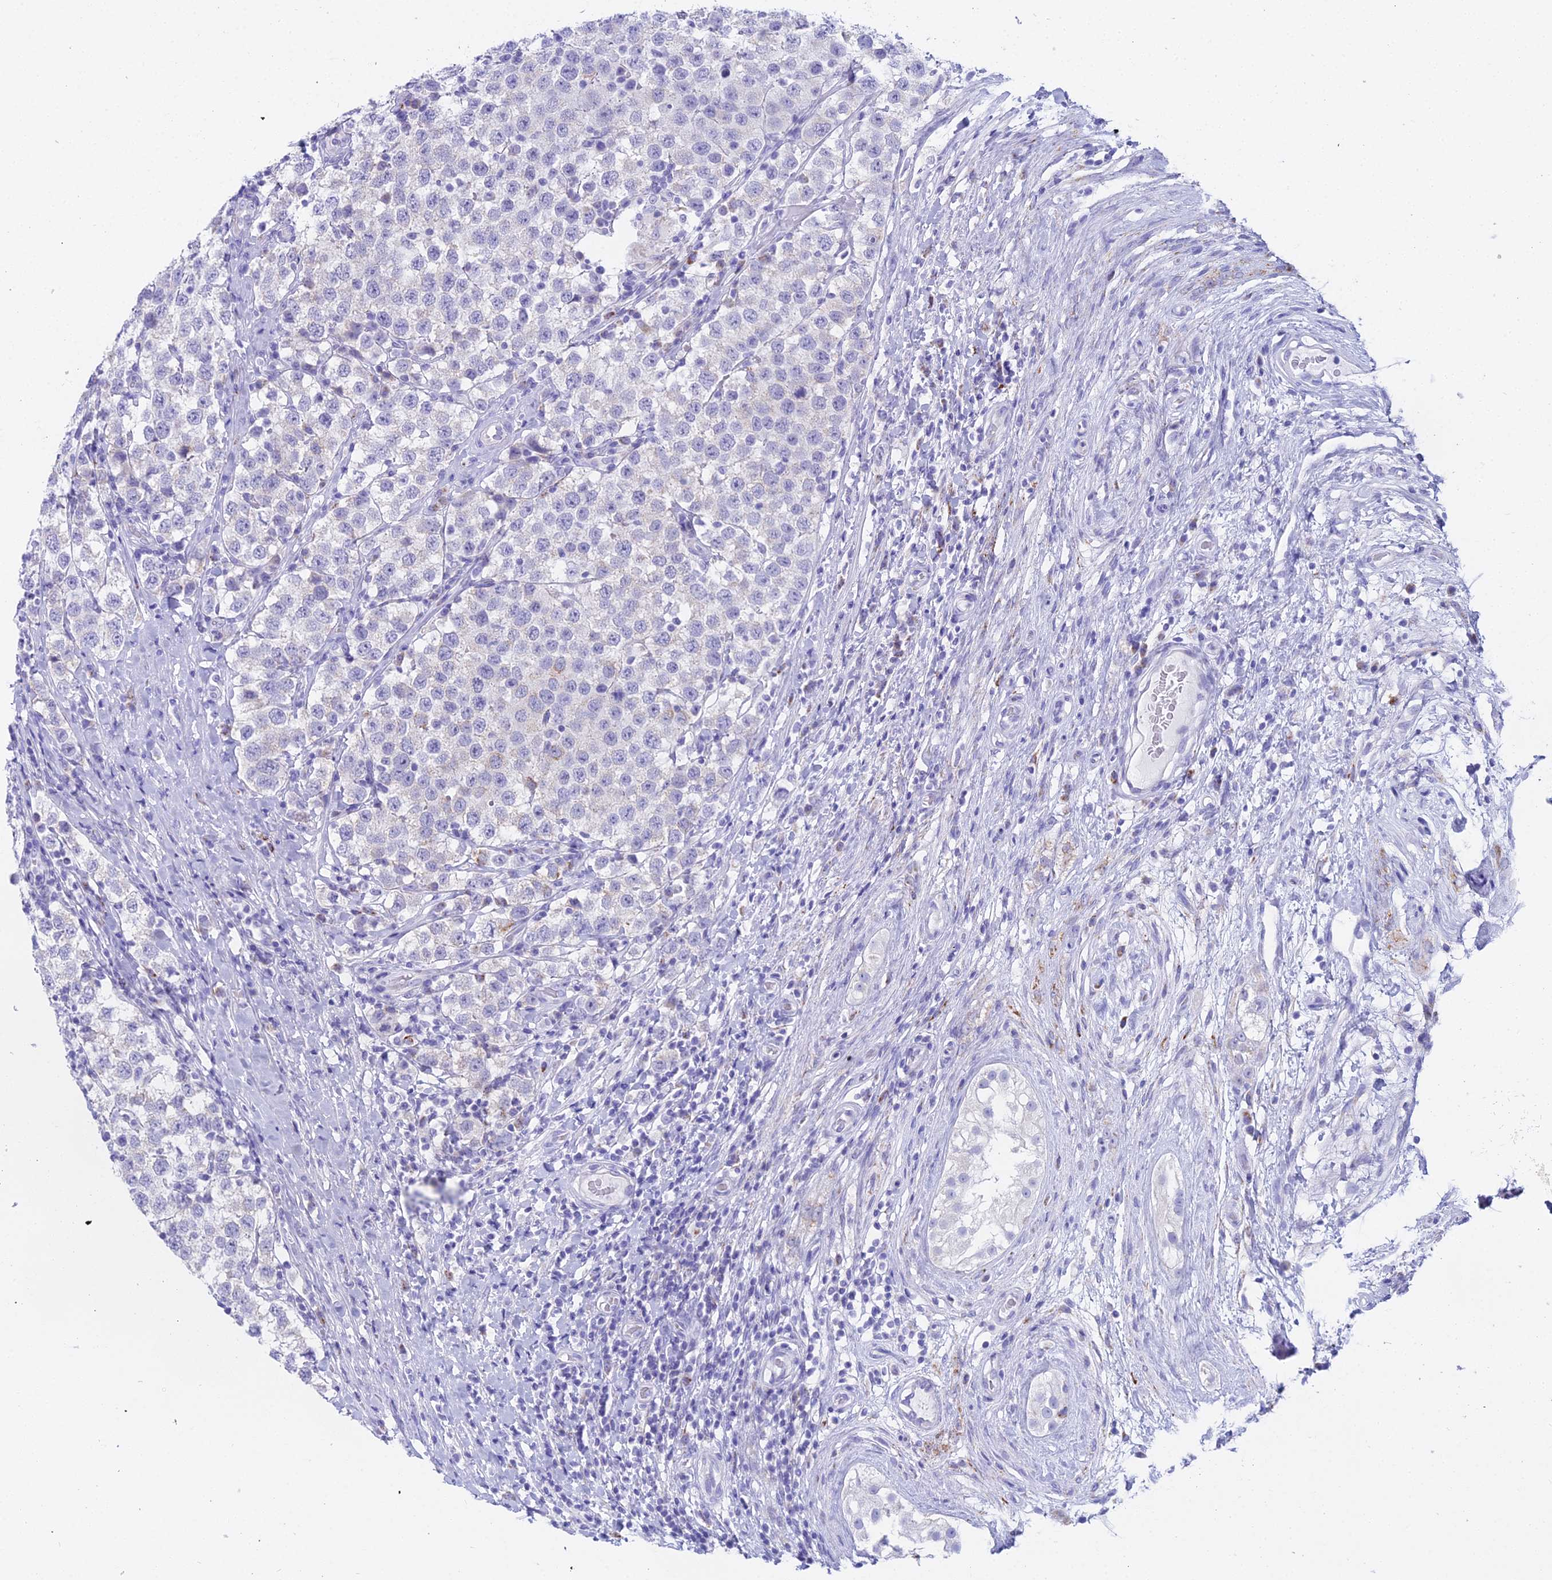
{"staining": {"intensity": "negative", "quantity": "none", "location": "none"}, "tissue": "testis cancer", "cell_type": "Tumor cells", "image_type": "cancer", "snomed": [{"axis": "morphology", "description": "Seminoma, NOS"}, {"axis": "topography", "description": "Testis"}], "caption": "The image displays no significant positivity in tumor cells of testis seminoma. (Stains: DAB IHC with hematoxylin counter stain, Microscopy: brightfield microscopy at high magnification).", "gene": "CGB2", "patient": {"sex": "male", "age": 34}}